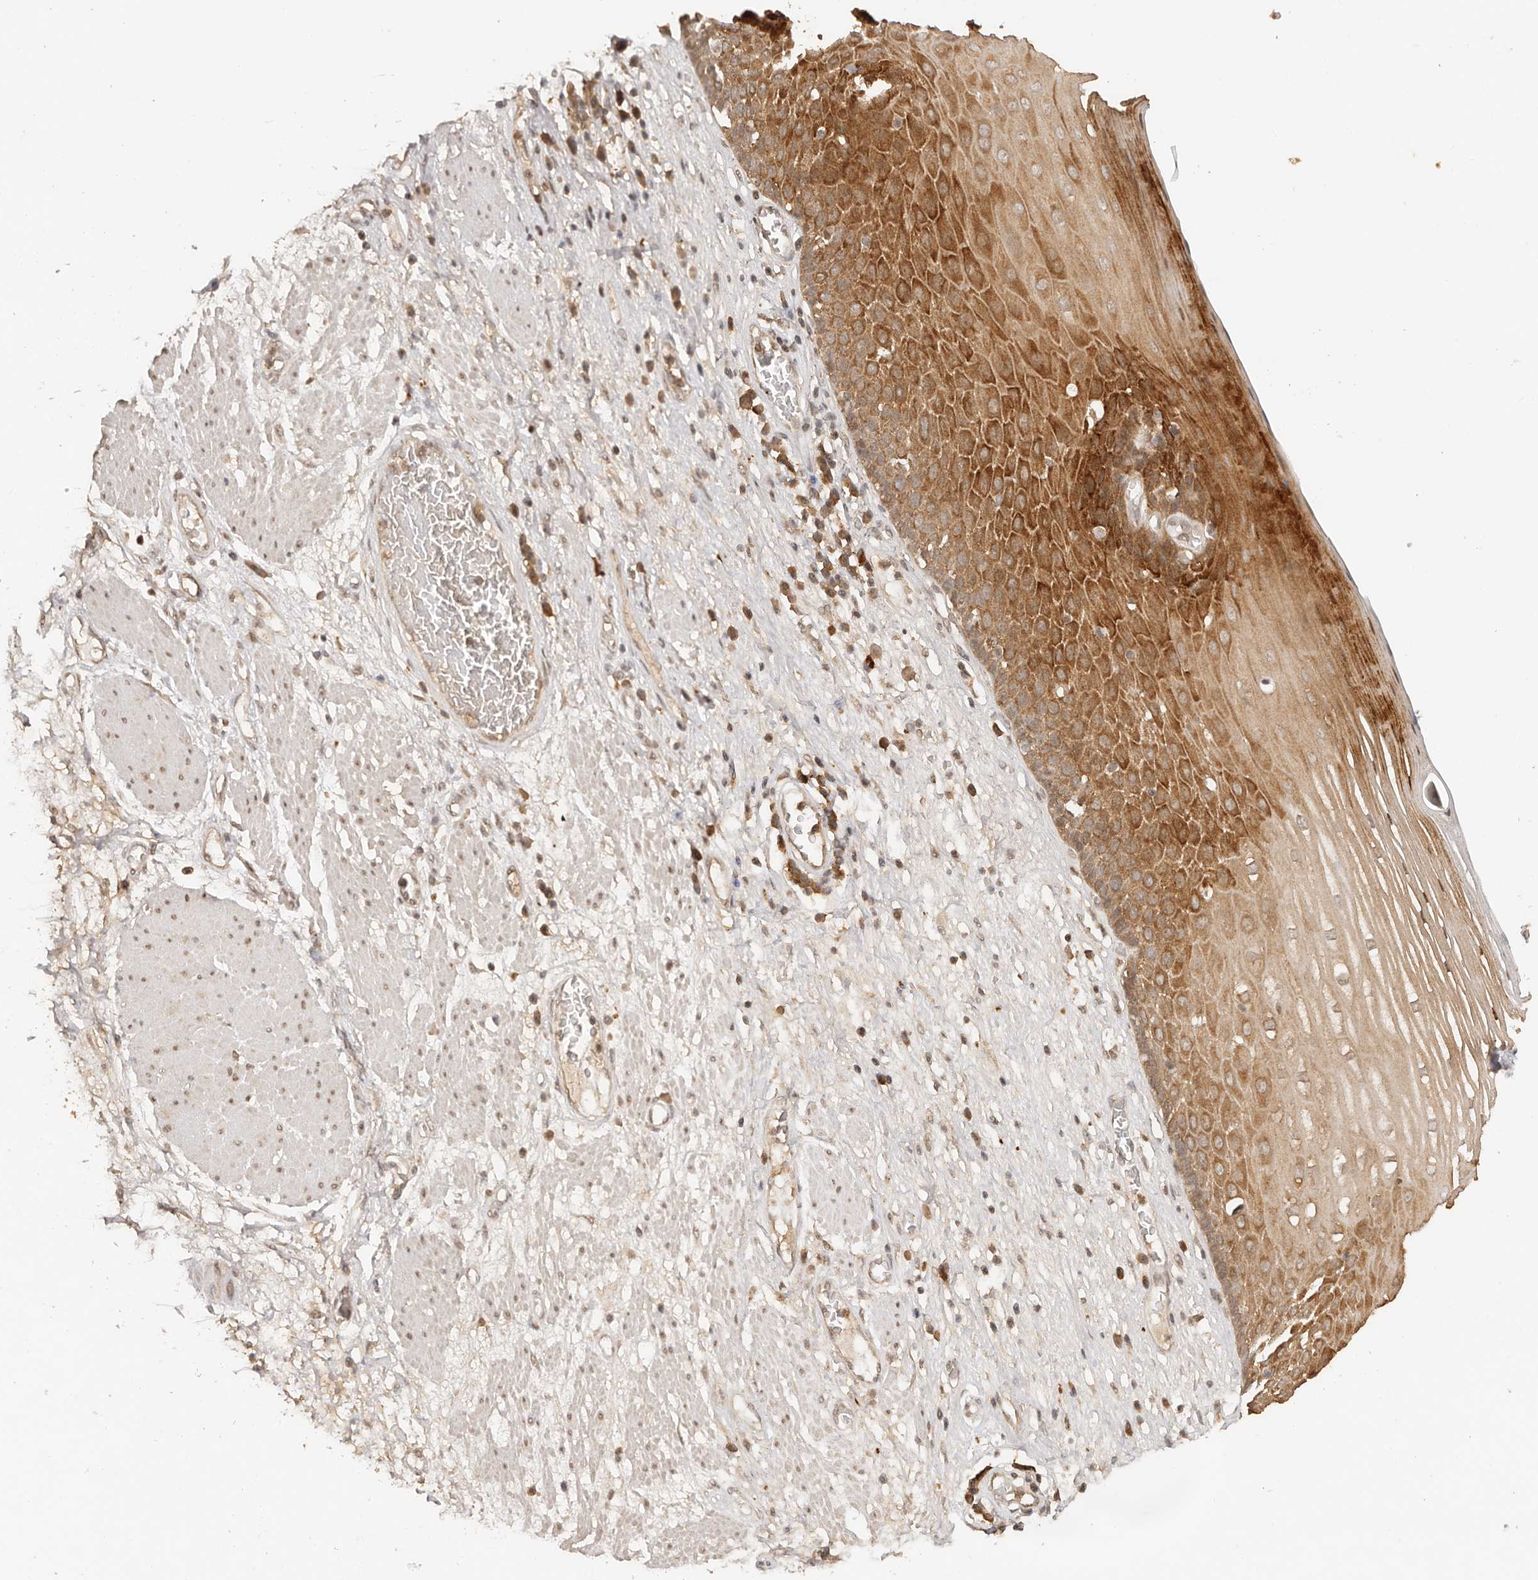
{"staining": {"intensity": "moderate", "quantity": ">75%", "location": "cytoplasmic/membranous,nuclear"}, "tissue": "esophagus", "cell_type": "Squamous epithelial cells", "image_type": "normal", "snomed": [{"axis": "morphology", "description": "Normal tissue, NOS"}, {"axis": "morphology", "description": "Adenocarcinoma, NOS"}, {"axis": "topography", "description": "Esophagus"}], "caption": "Esophagus stained with a brown dye reveals moderate cytoplasmic/membranous,nuclear positive expression in about >75% of squamous epithelial cells.", "gene": "SEC14L1", "patient": {"sex": "male", "age": 62}}